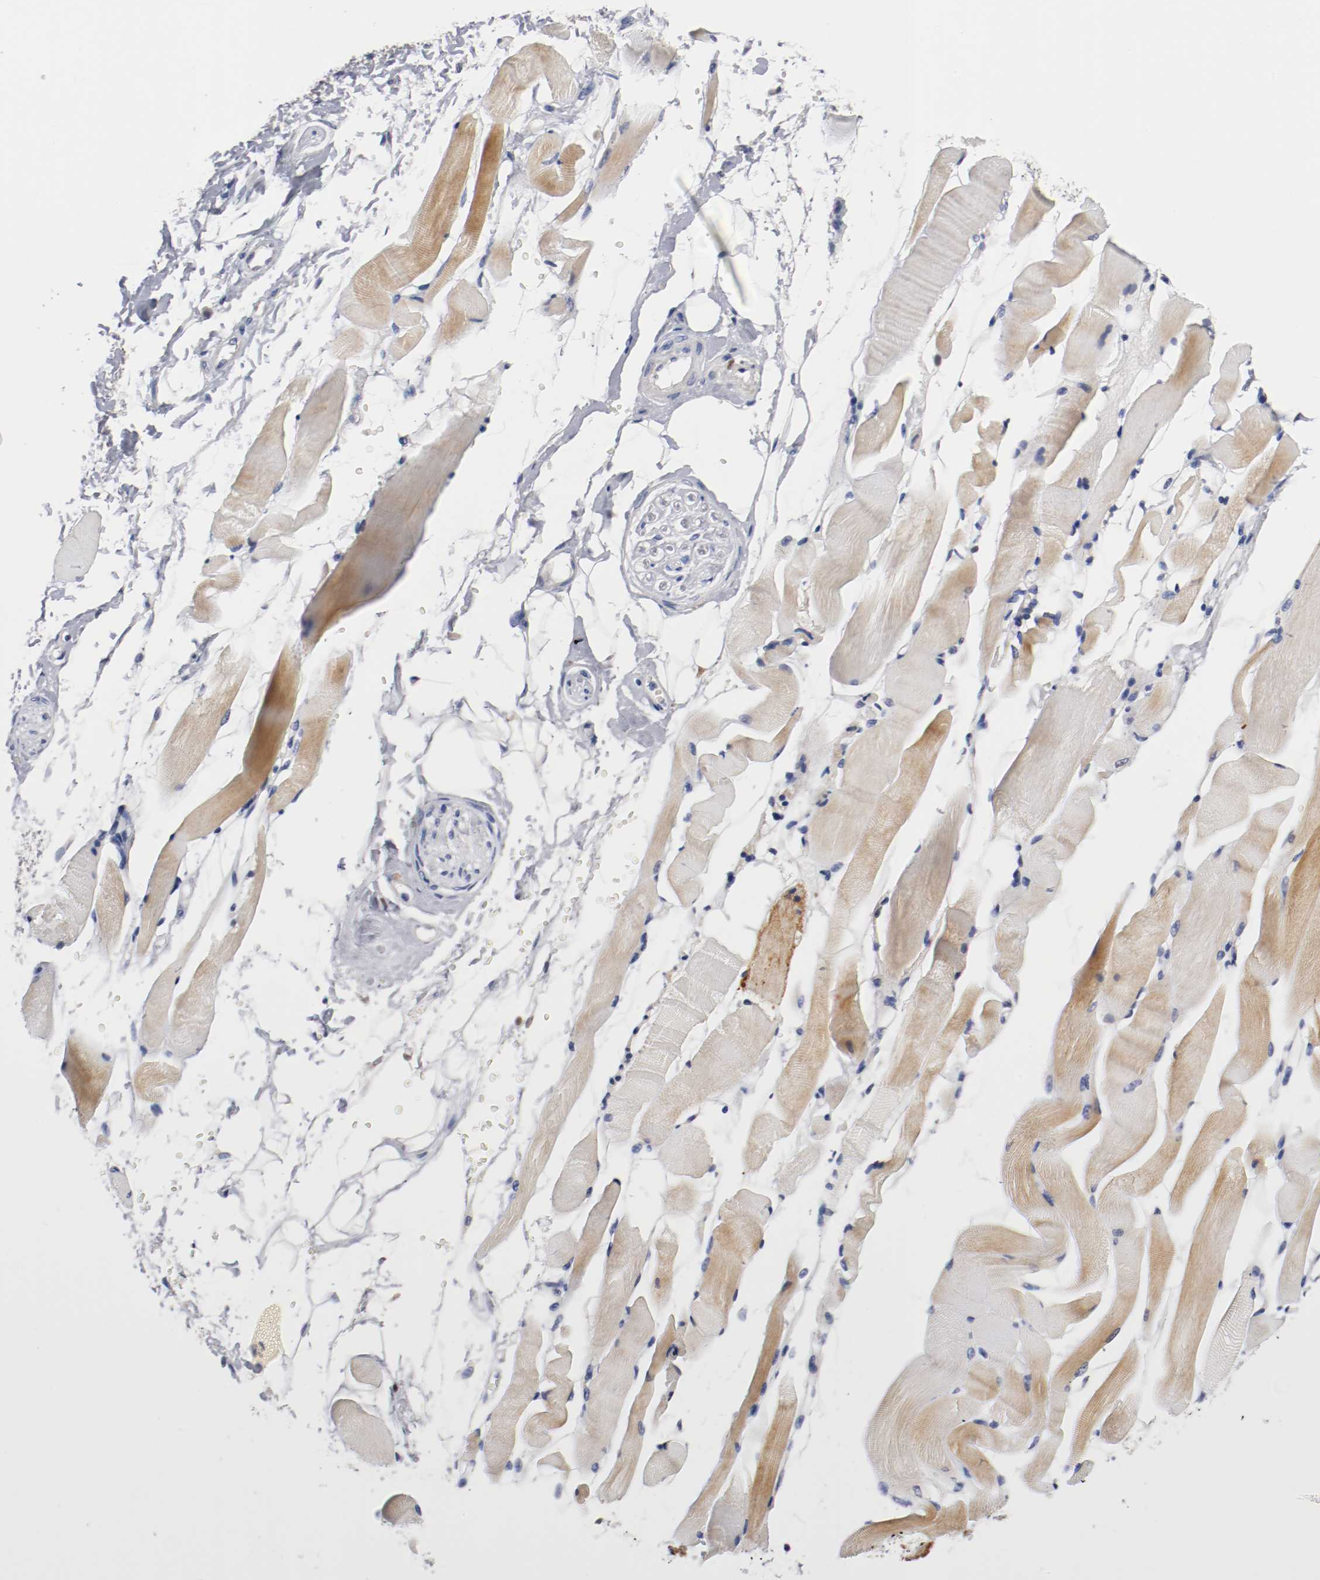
{"staining": {"intensity": "moderate", "quantity": "25%-75%", "location": "cytoplasmic/membranous"}, "tissue": "skeletal muscle", "cell_type": "Myocytes", "image_type": "normal", "snomed": [{"axis": "morphology", "description": "Normal tissue, NOS"}, {"axis": "topography", "description": "Skeletal muscle"}, {"axis": "topography", "description": "Peripheral nerve tissue"}], "caption": "An image showing moderate cytoplasmic/membranous expression in about 25%-75% of myocytes in benign skeletal muscle, as visualized by brown immunohistochemical staining.", "gene": "PCSK6", "patient": {"sex": "female", "age": 84}}